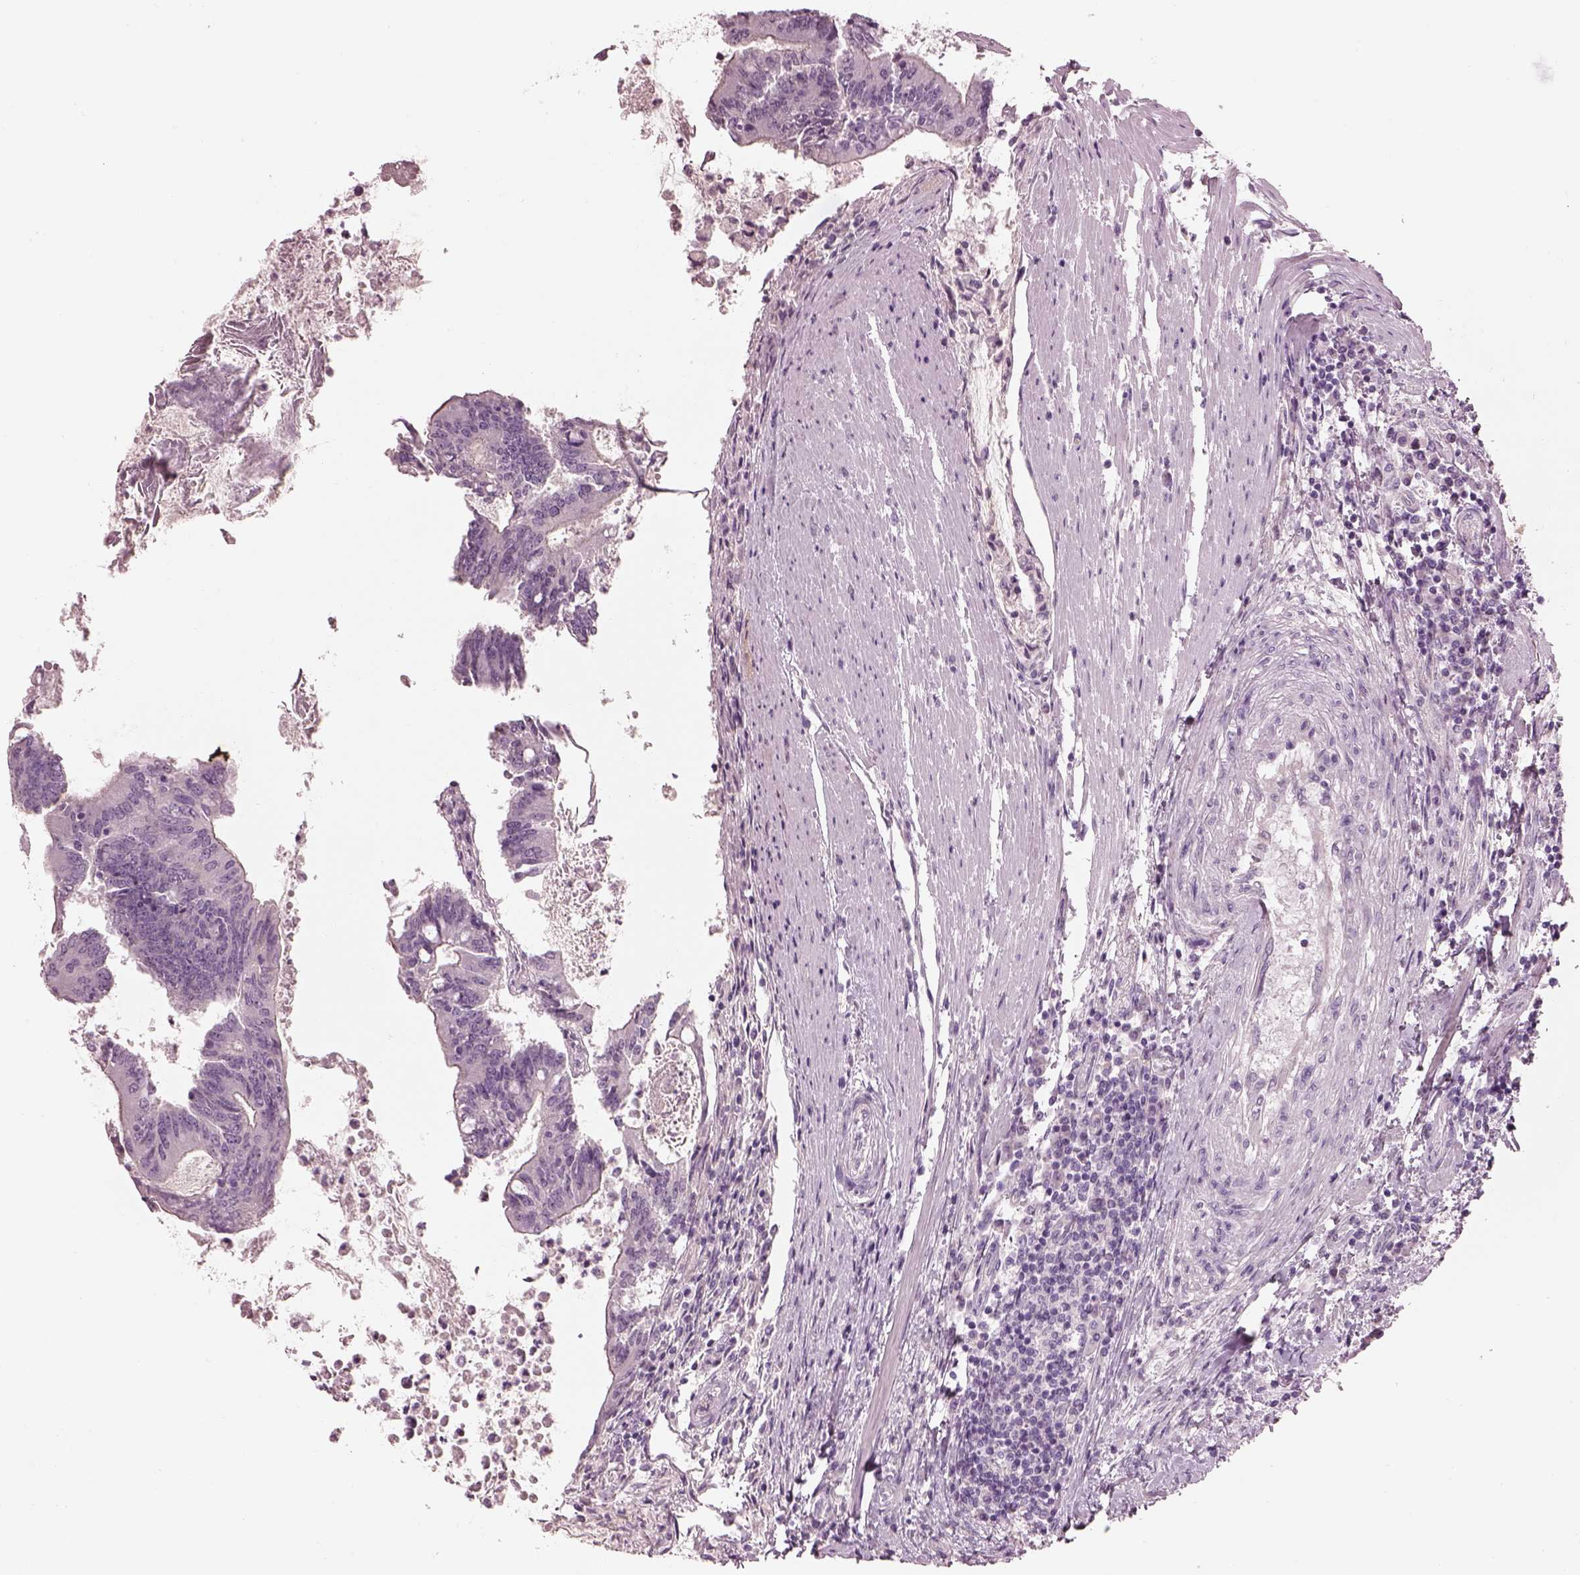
{"staining": {"intensity": "negative", "quantity": "none", "location": "none"}, "tissue": "colorectal cancer", "cell_type": "Tumor cells", "image_type": "cancer", "snomed": [{"axis": "morphology", "description": "Adenocarcinoma, NOS"}, {"axis": "topography", "description": "Colon"}], "caption": "There is no significant positivity in tumor cells of colorectal cancer (adenocarcinoma).", "gene": "CACNG4", "patient": {"sex": "female", "age": 70}}